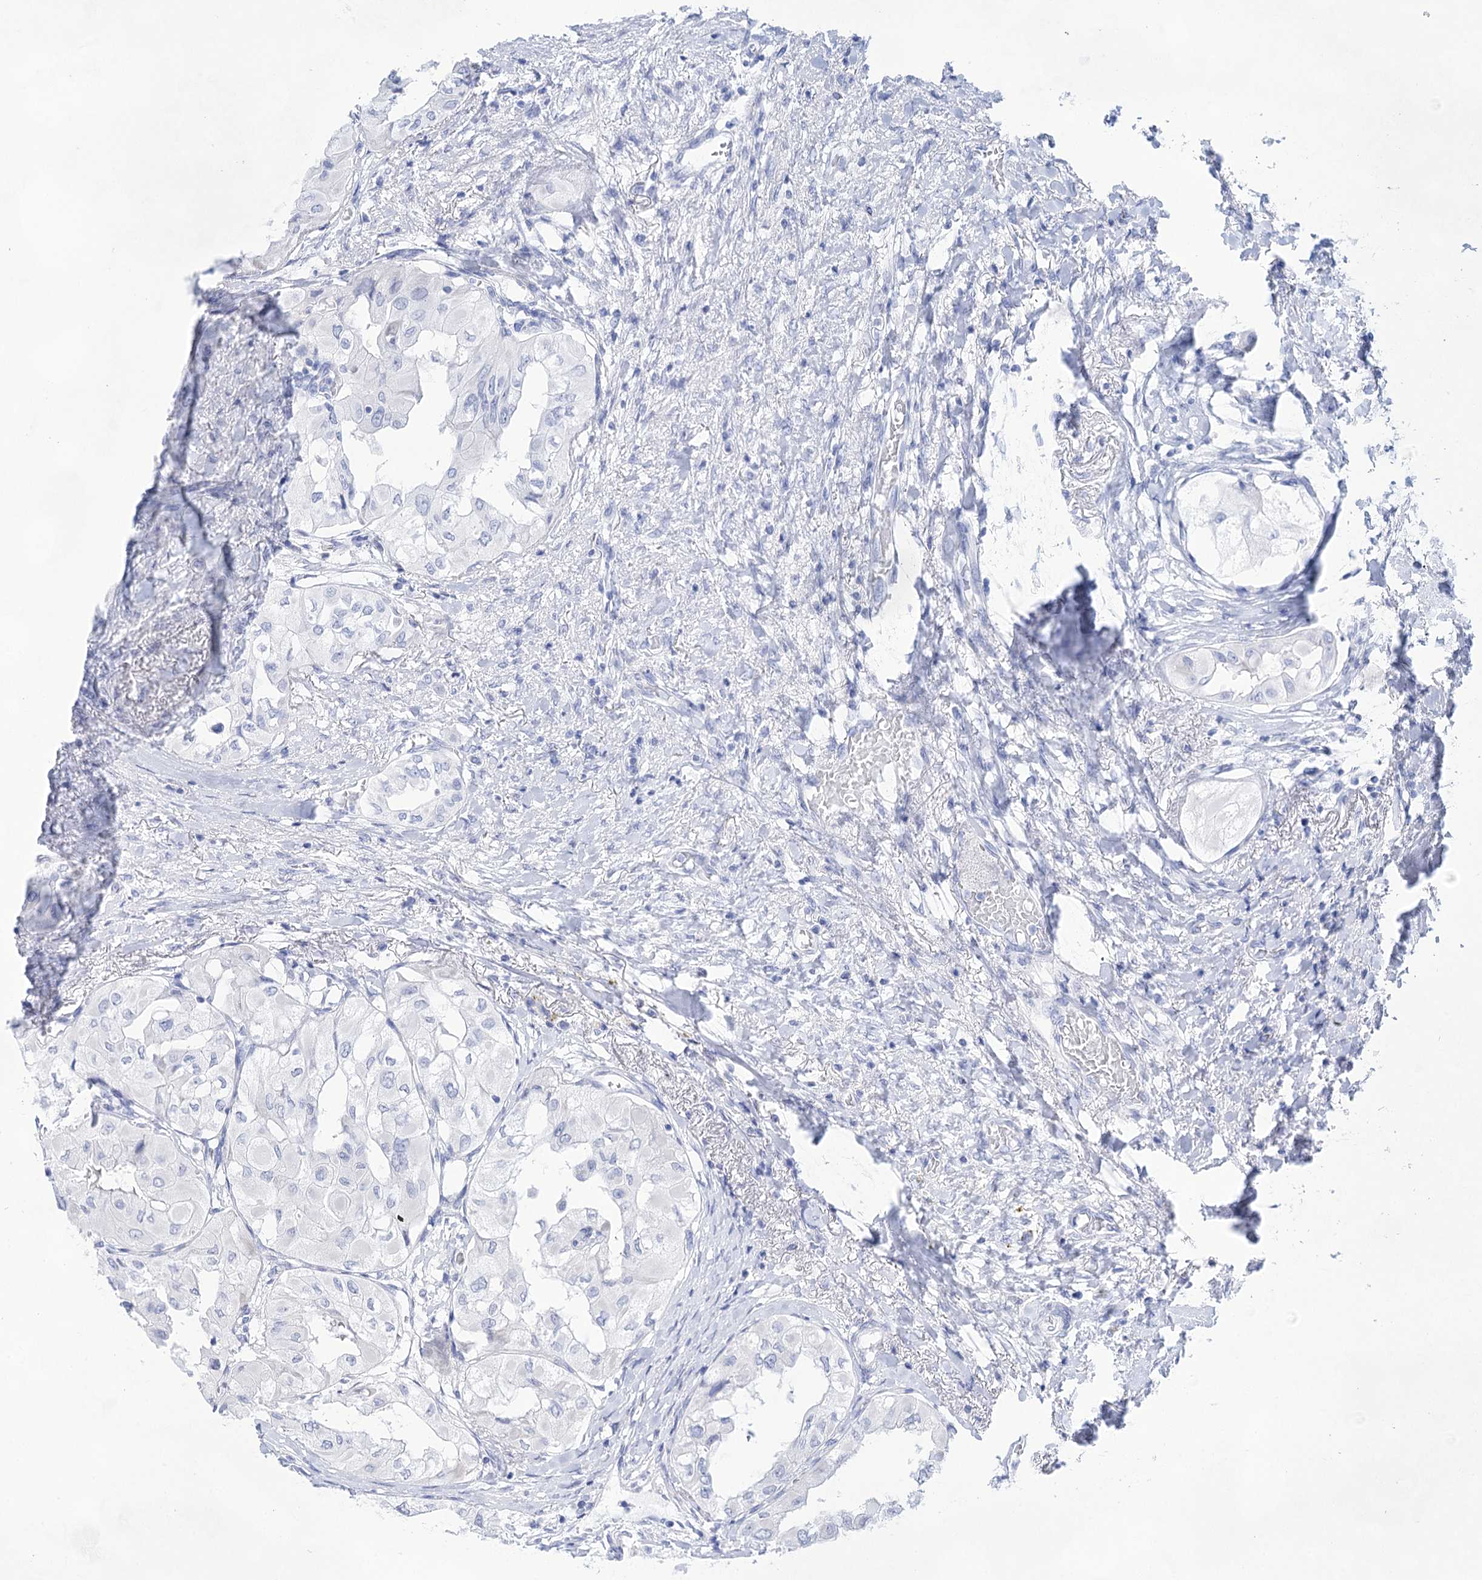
{"staining": {"intensity": "negative", "quantity": "none", "location": "none"}, "tissue": "thyroid cancer", "cell_type": "Tumor cells", "image_type": "cancer", "snomed": [{"axis": "morphology", "description": "Papillary adenocarcinoma, NOS"}, {"axis": "topography", "description": "Thyroid gland"}], "caption": "An immunohistochemistry photomicrograph of papillary adenocarcinoma (thyroid) is shown. There is no staining in tumor cells of papillary adenocarcinoma (thyroid).", "gene": "LALBA", "patient": {"sex": "female", "age": 59}}